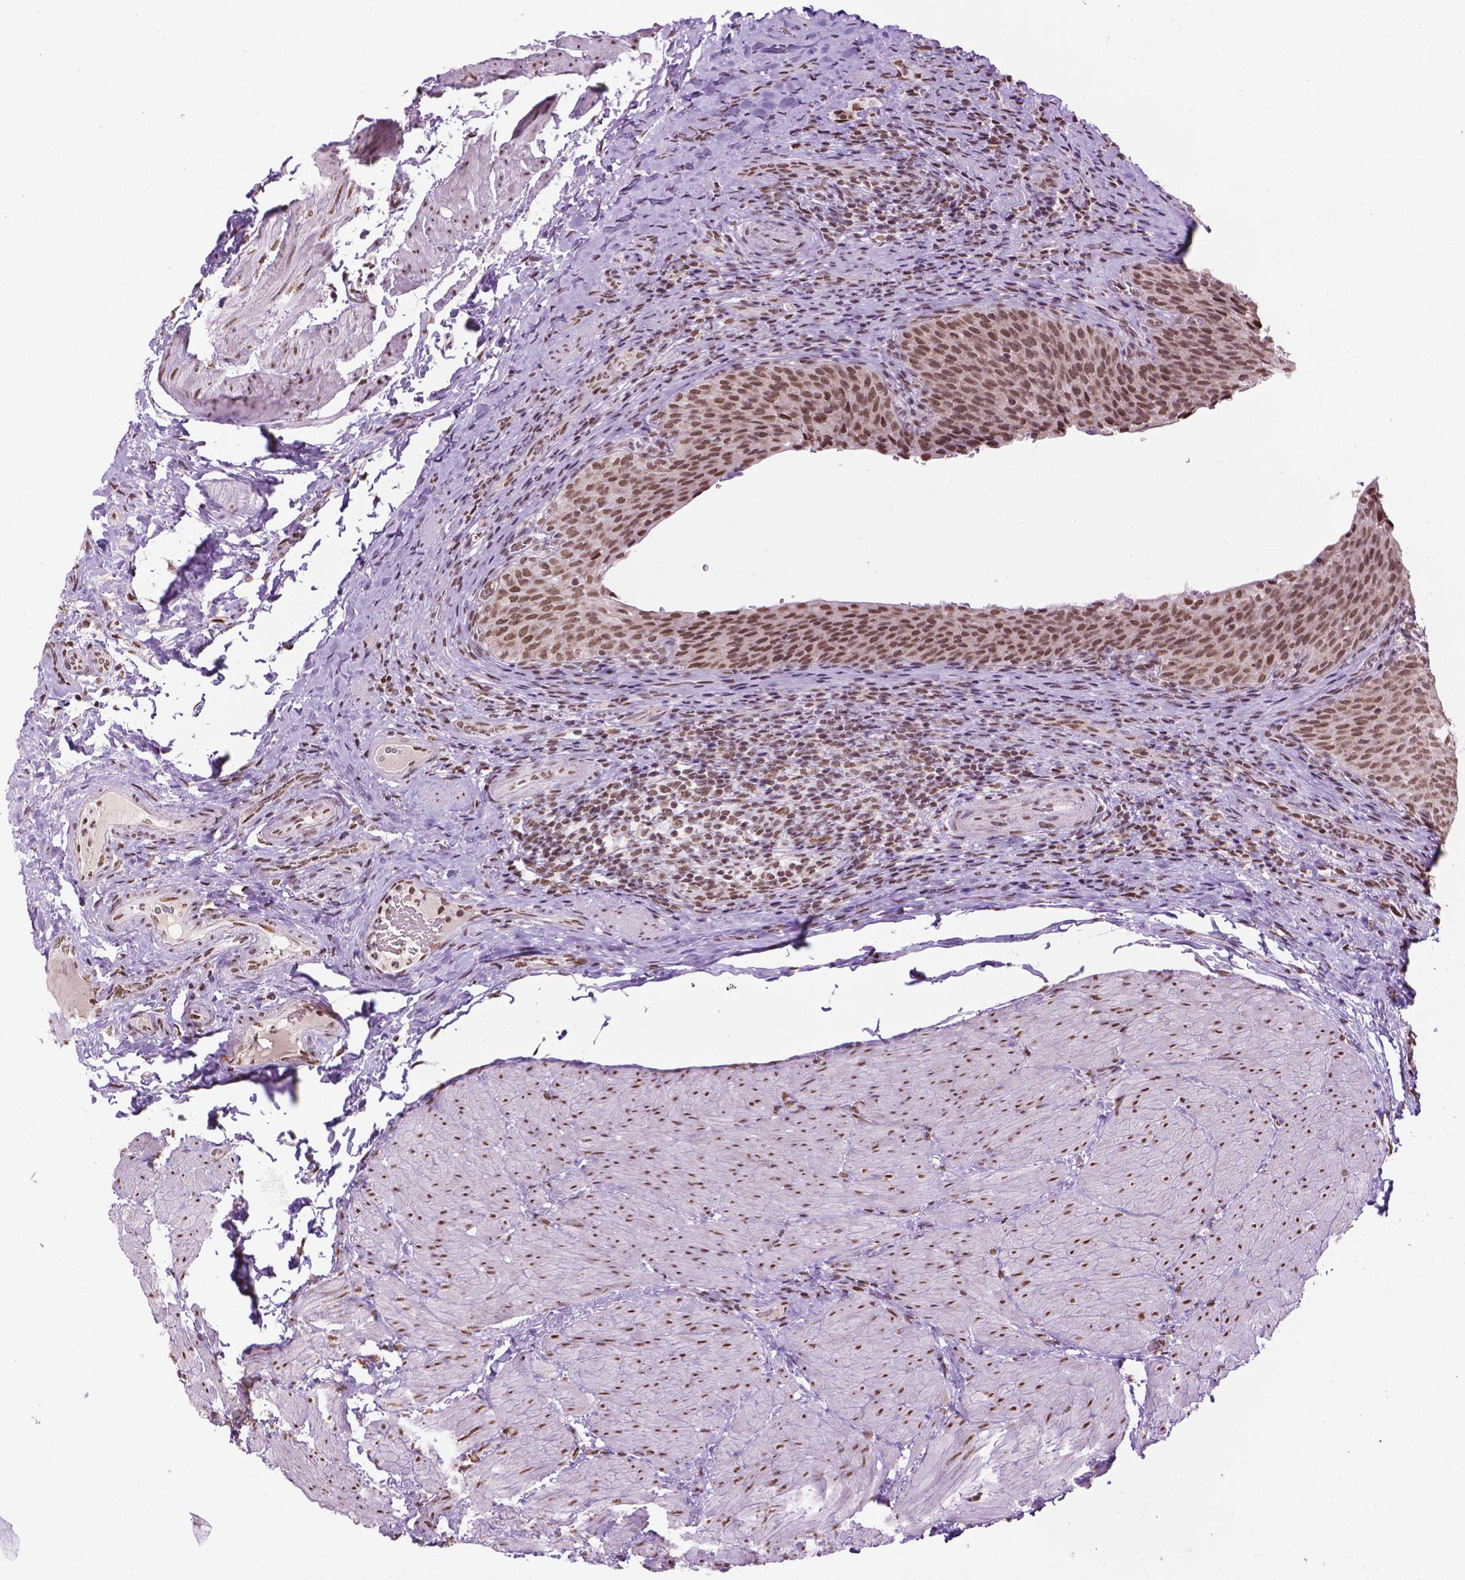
{"staining": {"intensity": "moderate", "quantity": ">75%", "location": "nuclear"}, "tissue": "urinary bladder", "cell_type": "Urothelial cells", "image_type": "normal", "snomed": [{"axis": "morphology", "description": "Normal tissue, NOS"}, {"axis": "topography", "description": "Urinary bladder"}, {"axis": "topography", "description": "Peripheral nerve tissue"}], "caption": "DAB immunohistochemical staining of normal human urinary bladder reveals moderate nuclear protein expression in approximately >75% of urothelial cells.", "gene": "COL23A1", "patient": {"sex": "male", "age": 66}}